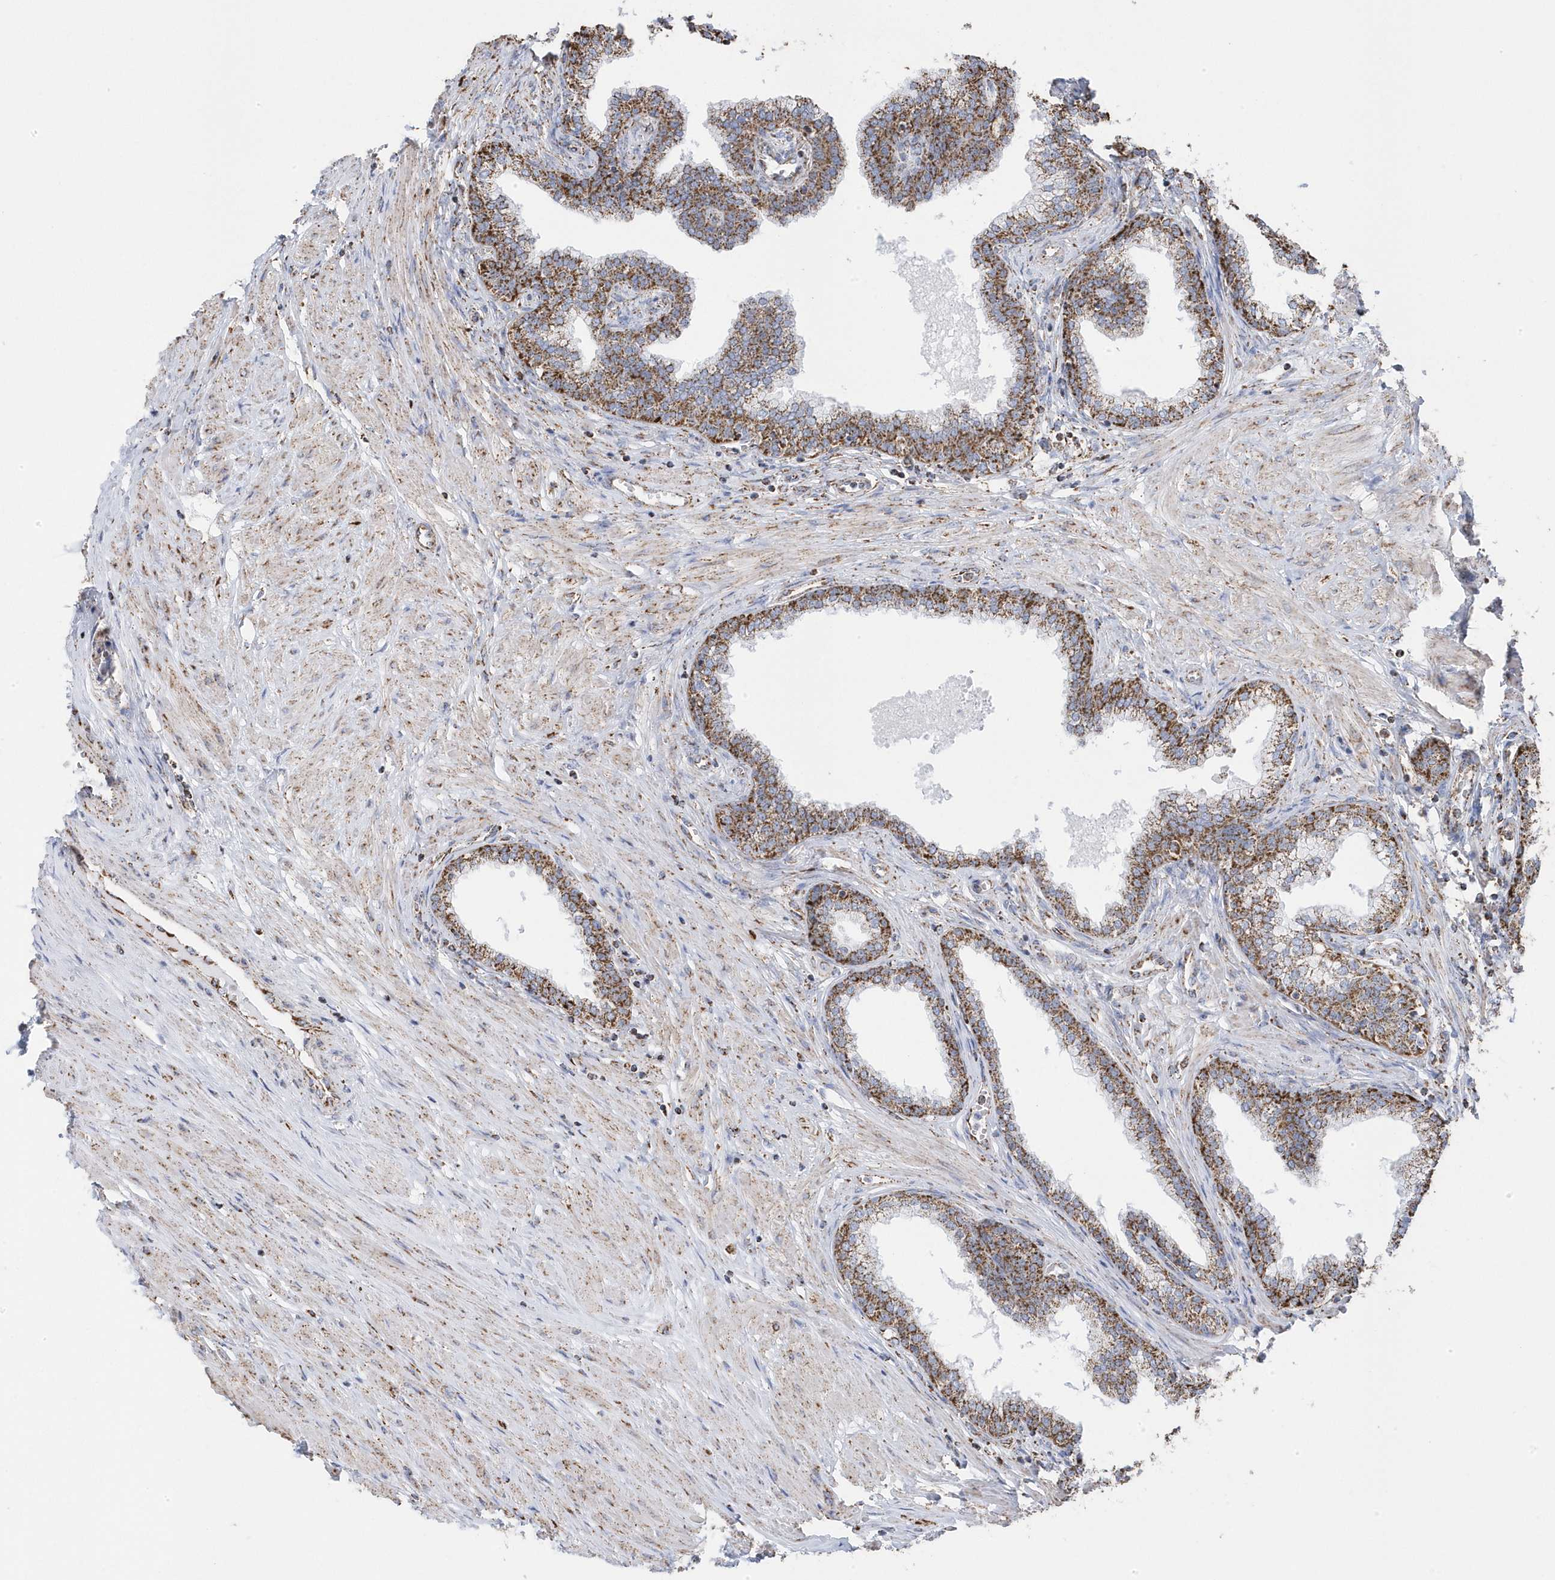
{"staining": {"intensity": "moderate", "quantity": ">75%", "location": "cytoplasmic/membranous"}, "tissue": "prostate", "cell_type": "Glandular cells", "image_type": "normal", "snomed": [{"axis": "morphology", "description": "Normal tissue, NOS"}, {"axis": "morphology", "description": "Urothelial carcinoma, Low grade"}, {"axis": "topography", "description": "Urinary bladder"}, {"axis": "topography", "description": "Prostate"}], "caption": "The image shows immunohistochemical staining of benign prostate. There is moderate cytoplasmic/membranous staining is present in about >75% of glandular cells.", "gene": "GTPBP8", "patient": {"sex": "male", "age": 60}}